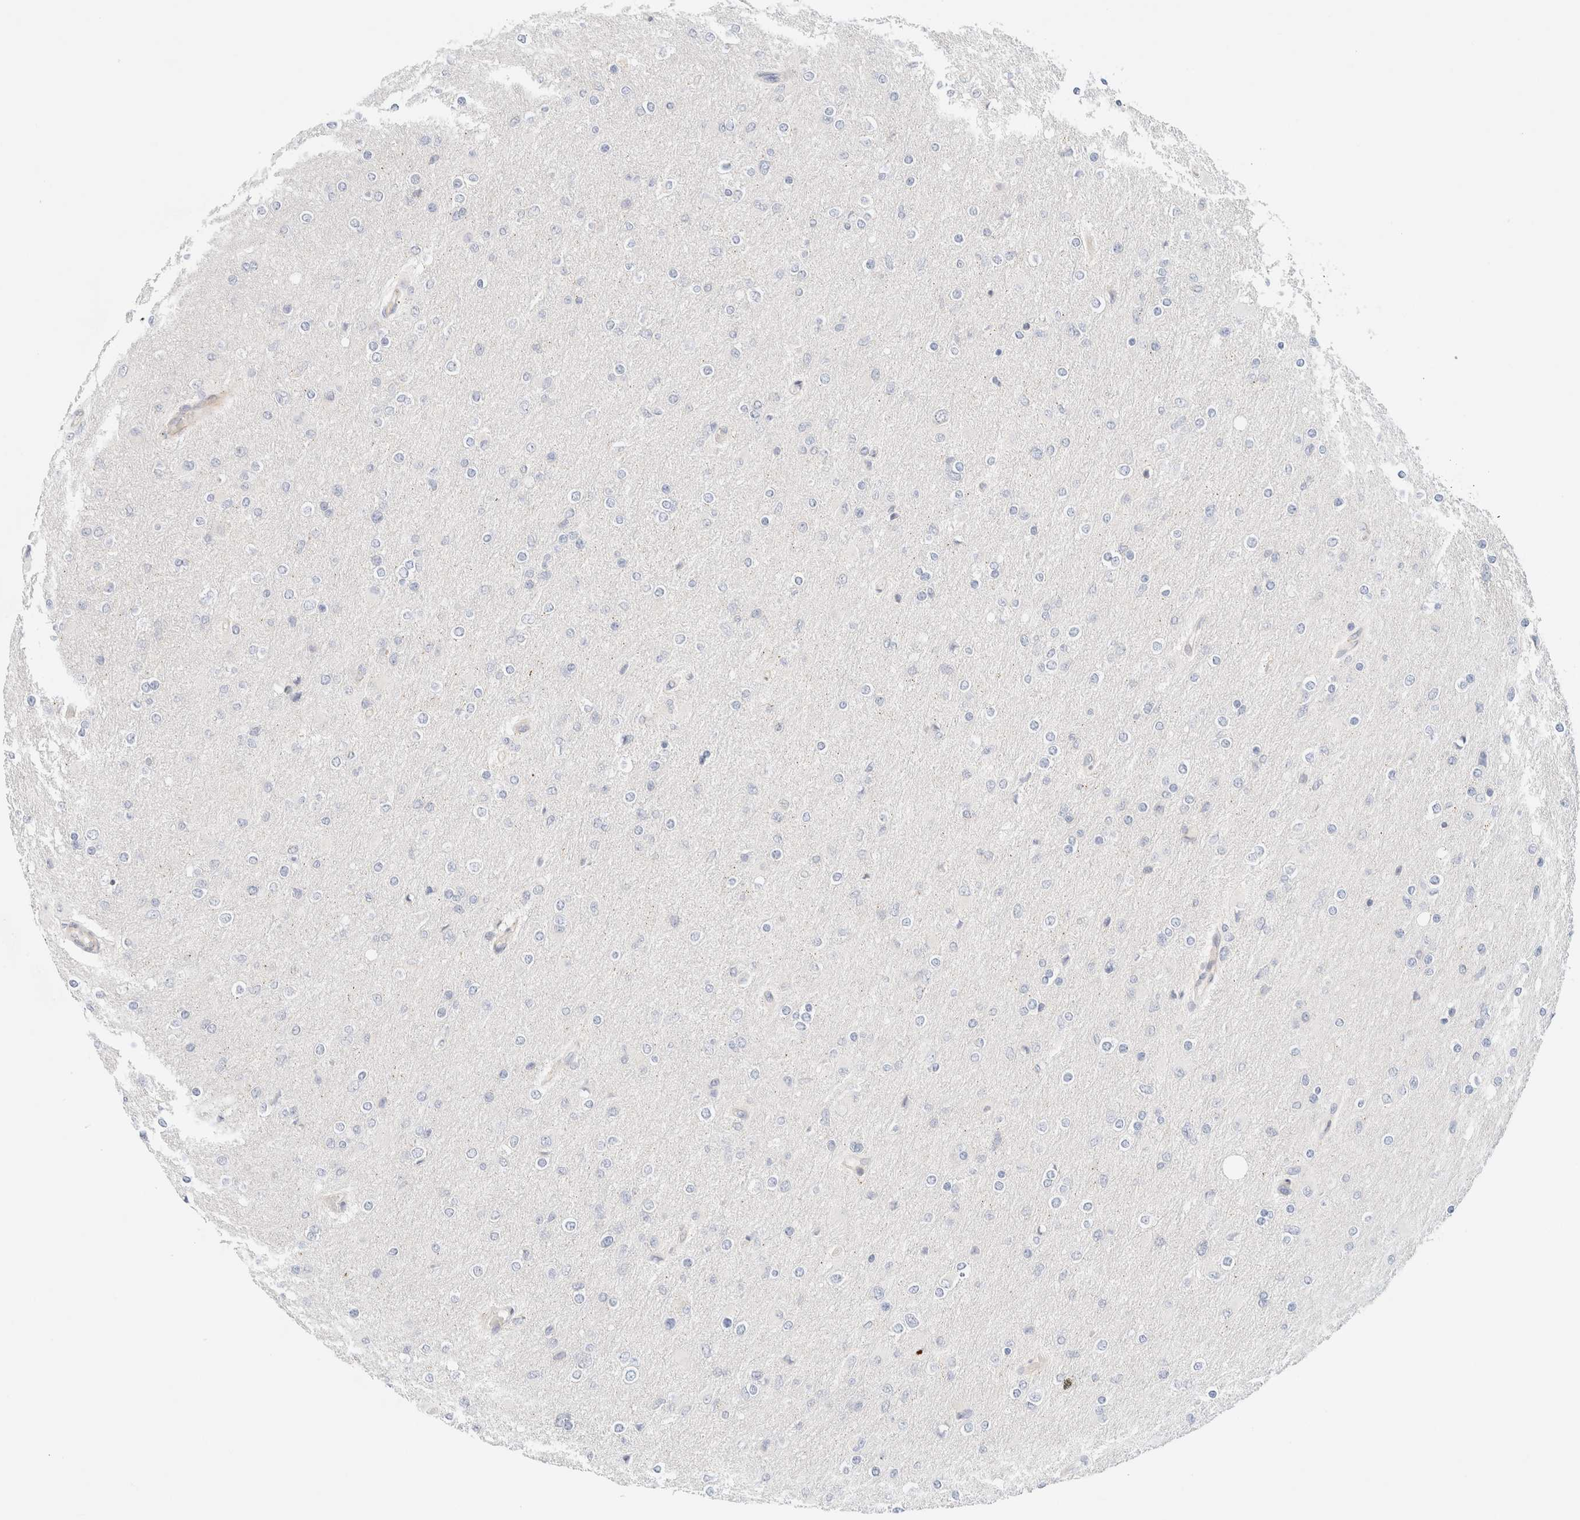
{"staining": {"intensity": "negative", "quantity": "none", "location": "none"}, "tissue": "glioma", "cell_type": "Tumor cells", "image_type": "cancer", "snomed": [{"axis": "morphology", "description": "Glioma, malignant, High grade"}, {"axis": "topography", "description": "Cerebral cortex"}], "caption": "The histopathology image exhibits no staining of tumor cells in glioma.", "gene": "SLC25A48", "patient": {"sex": "female", "age": 36}}